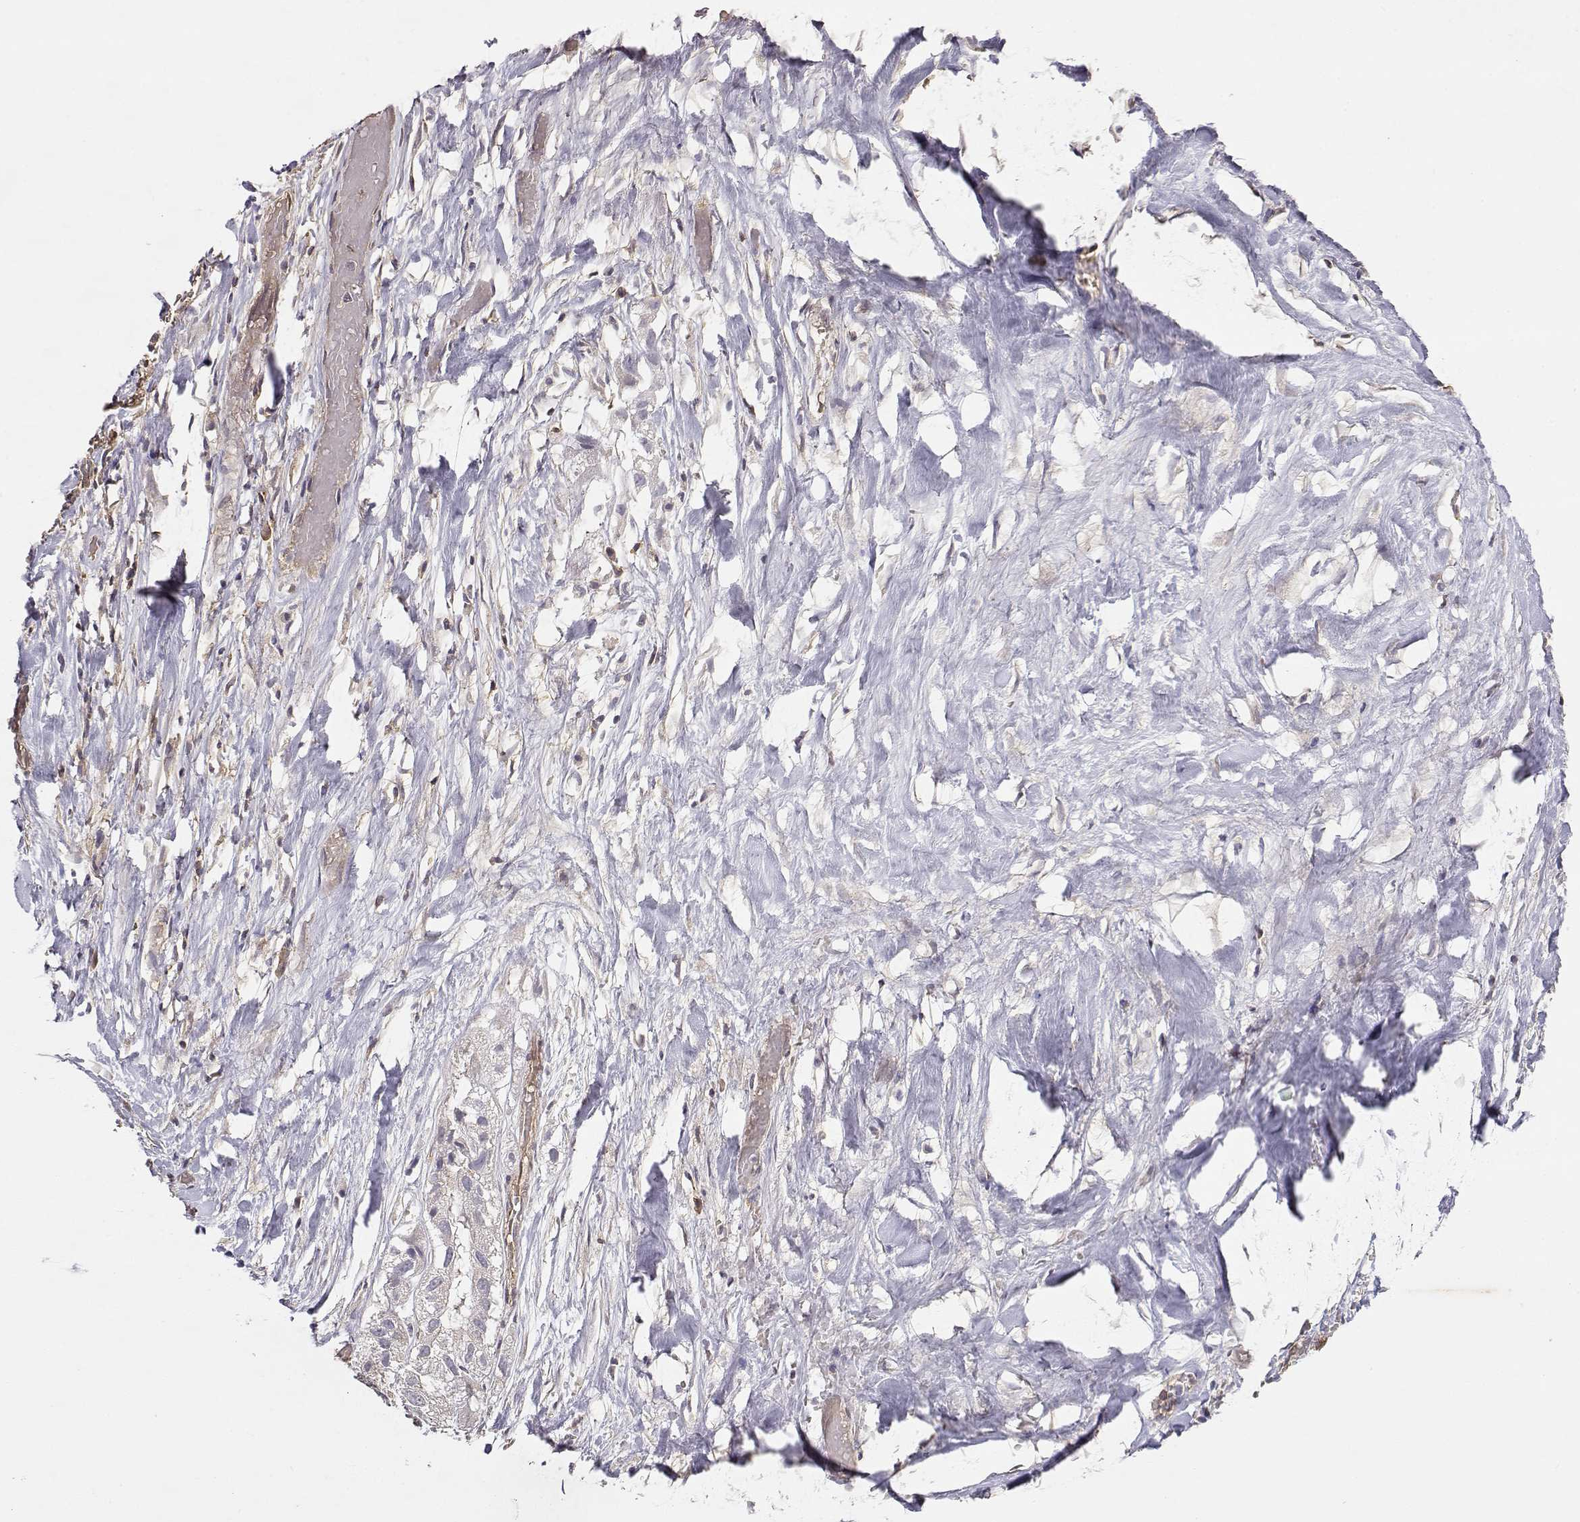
{"staining": {"intensity": "negative", "quantity": "none", "location": "none"}, "tissue": "liver cancer", "cell_type": "Tumor cells", "image_type": "cancer", "snomed": [{"axis": "morphology", "description": "Cholangiocarcinoma"}, {"axis": "topography", "description": "Liver"}], "caption": "A photomicrograph of liver cancer (cholangiocarcinoma) stained for a protein demonstrates no brown staining in tumor cells.", "gene": "IFITM1", "patient": {"sex": "female", "age": 52}}